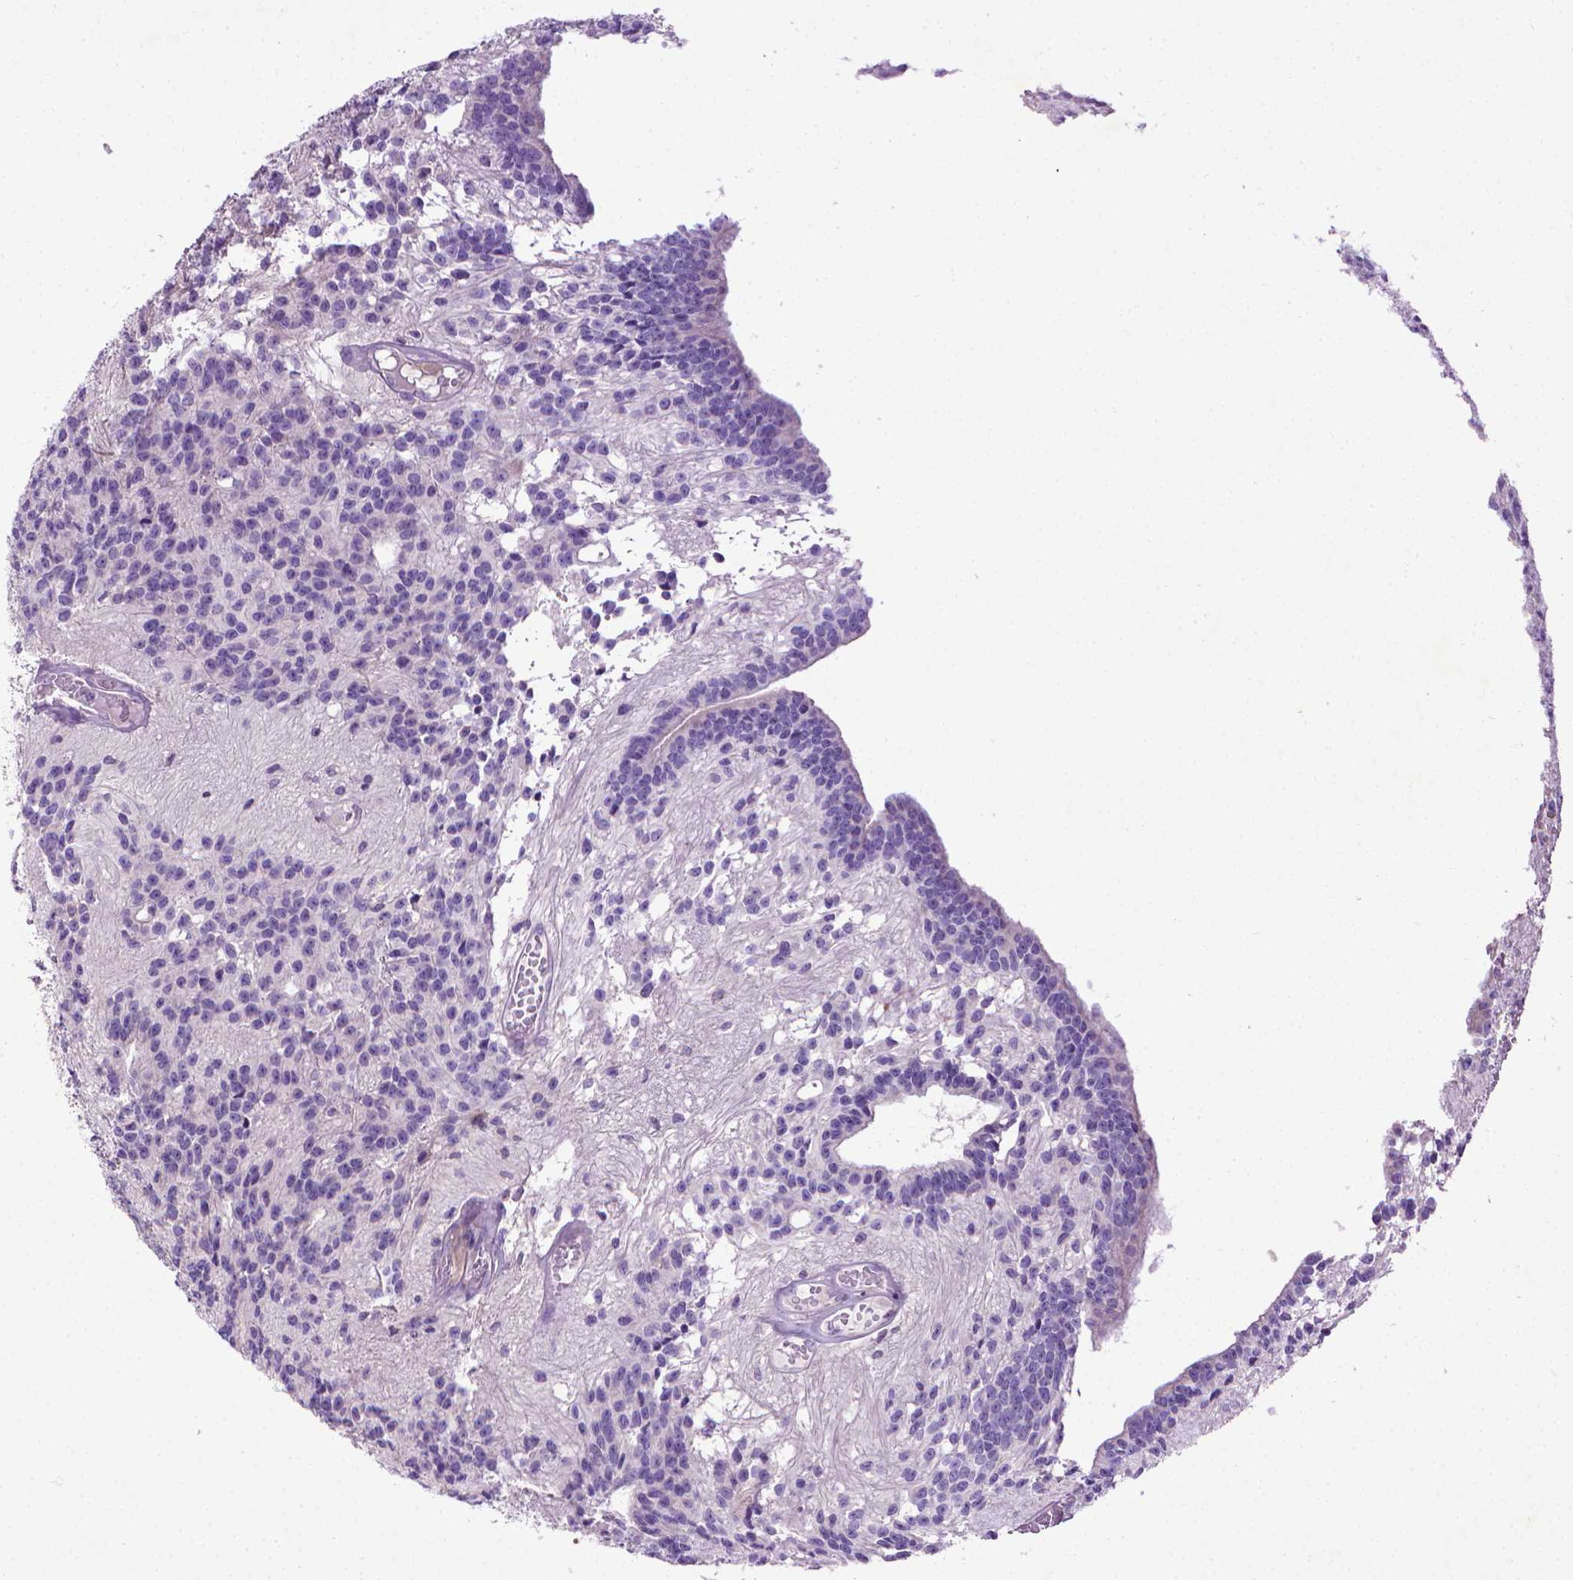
{"staining": {"intensity": "negative", "quantity": "none", "location": "none"}, "tissue": "glioma", "cell_type": "Tumor cells", "image_type": "cancer", "snomed": [{"axis": "morphology", "description": "Glioma, malignant, Low grade"}, {"axis": "topography", "description": "Brain"}], "caption": "Human malignant low-grade glioma stained for a protein using immunohistochemistry exhibits no positivity in tumor cells.", "gene": "AQP10", "patient": {"sex": "male", "age": 31}}